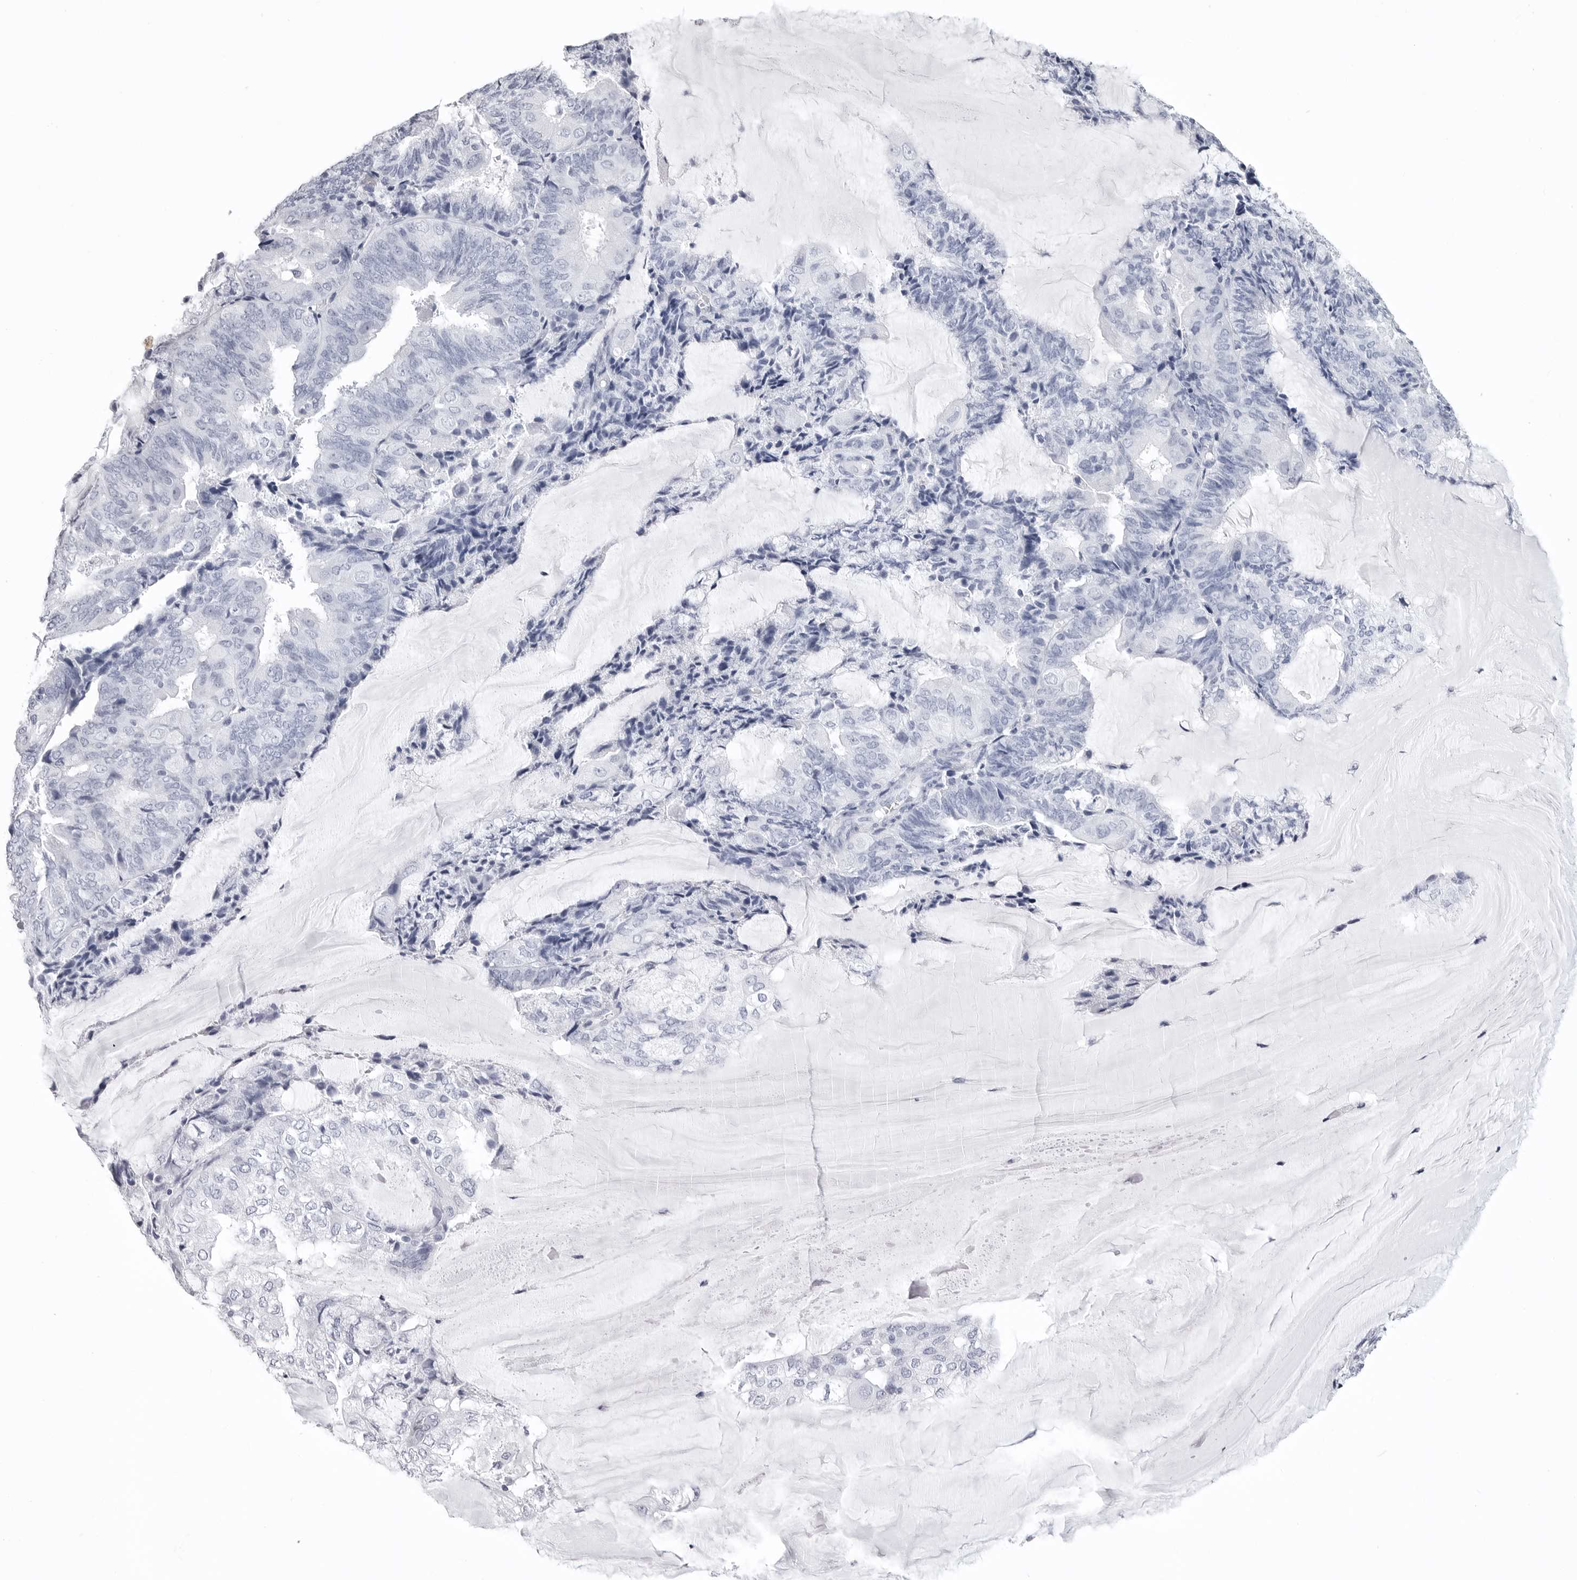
{"staining": {"intensity": "negative", "quantity": "none", "location": "none"}, "tissue": "endometrial cancer", "cell_type": "Tumor cells", "image_type": "cancer", "snomed": [{"axis": "morphology", "description": "Adenocarcinoma, NOS"}, {"axis": "topography", "description": "Endometrium"}], "caption": "Tumor cells show no significant positivity in adenocarcinoma (endometrial).", "gene": "LGALS4", "patient": {"sex": "female", "age": 81}}